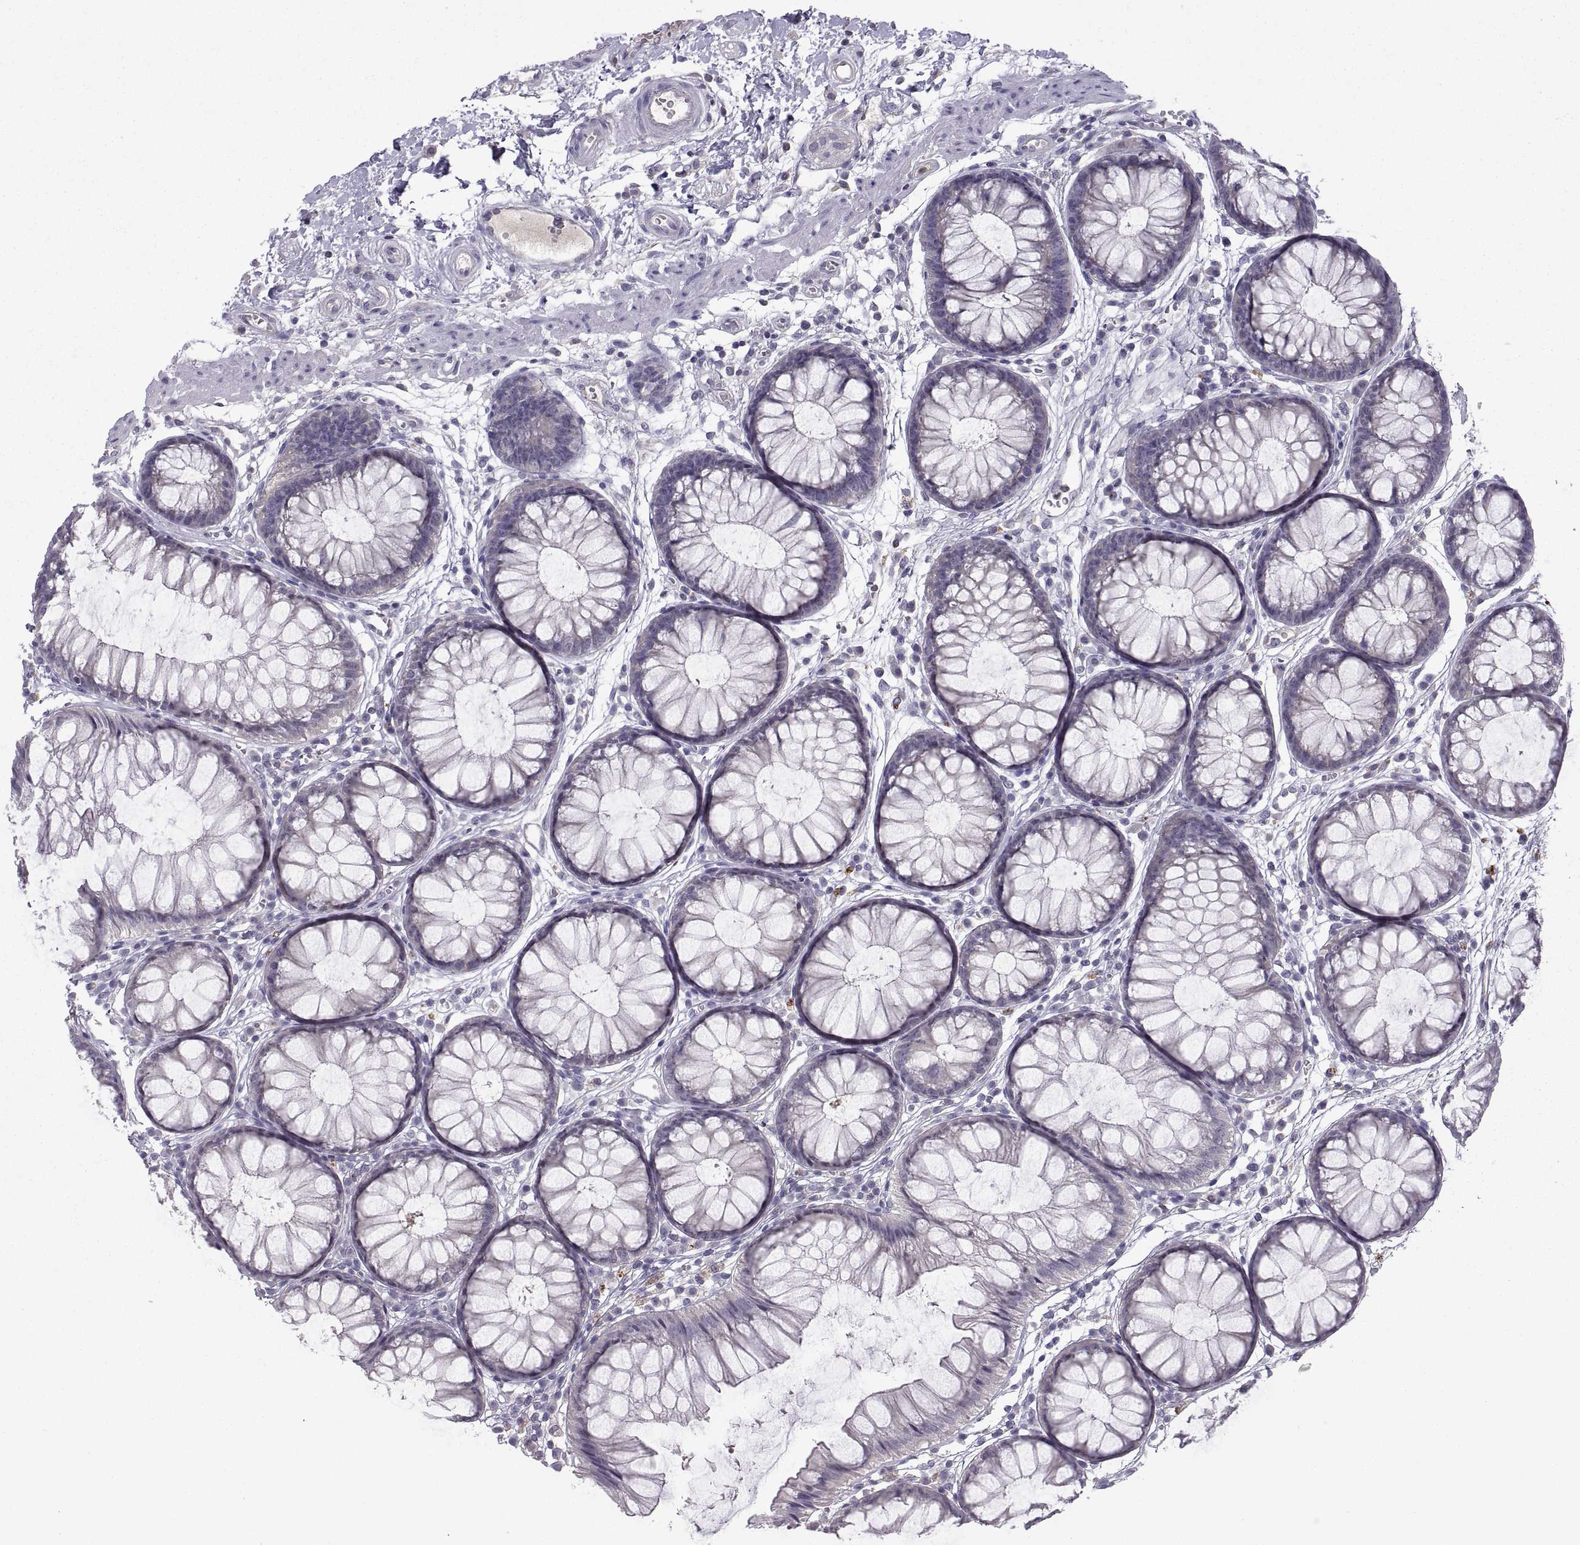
{"staining": {"intensity": "negative", "quantity": "none", "location": "none"}, "tissue": "colon", "cell_type": "Endothelial cells", "image_type": "normal", "snomed": [{"axis": "morphology", "description": "Normal tissue, NOS"}, {"axis": "morphology", "description": "Adenocarcinoma, NOS"}, {"axis": "topography", "description": "Colon"}], "caption": "Human colon stained for a protein using immunohistochemistry demonstrates no expression in endothelial cells.", "gene": "FGF9", "patient": {"sex": "male", "age": 65}}